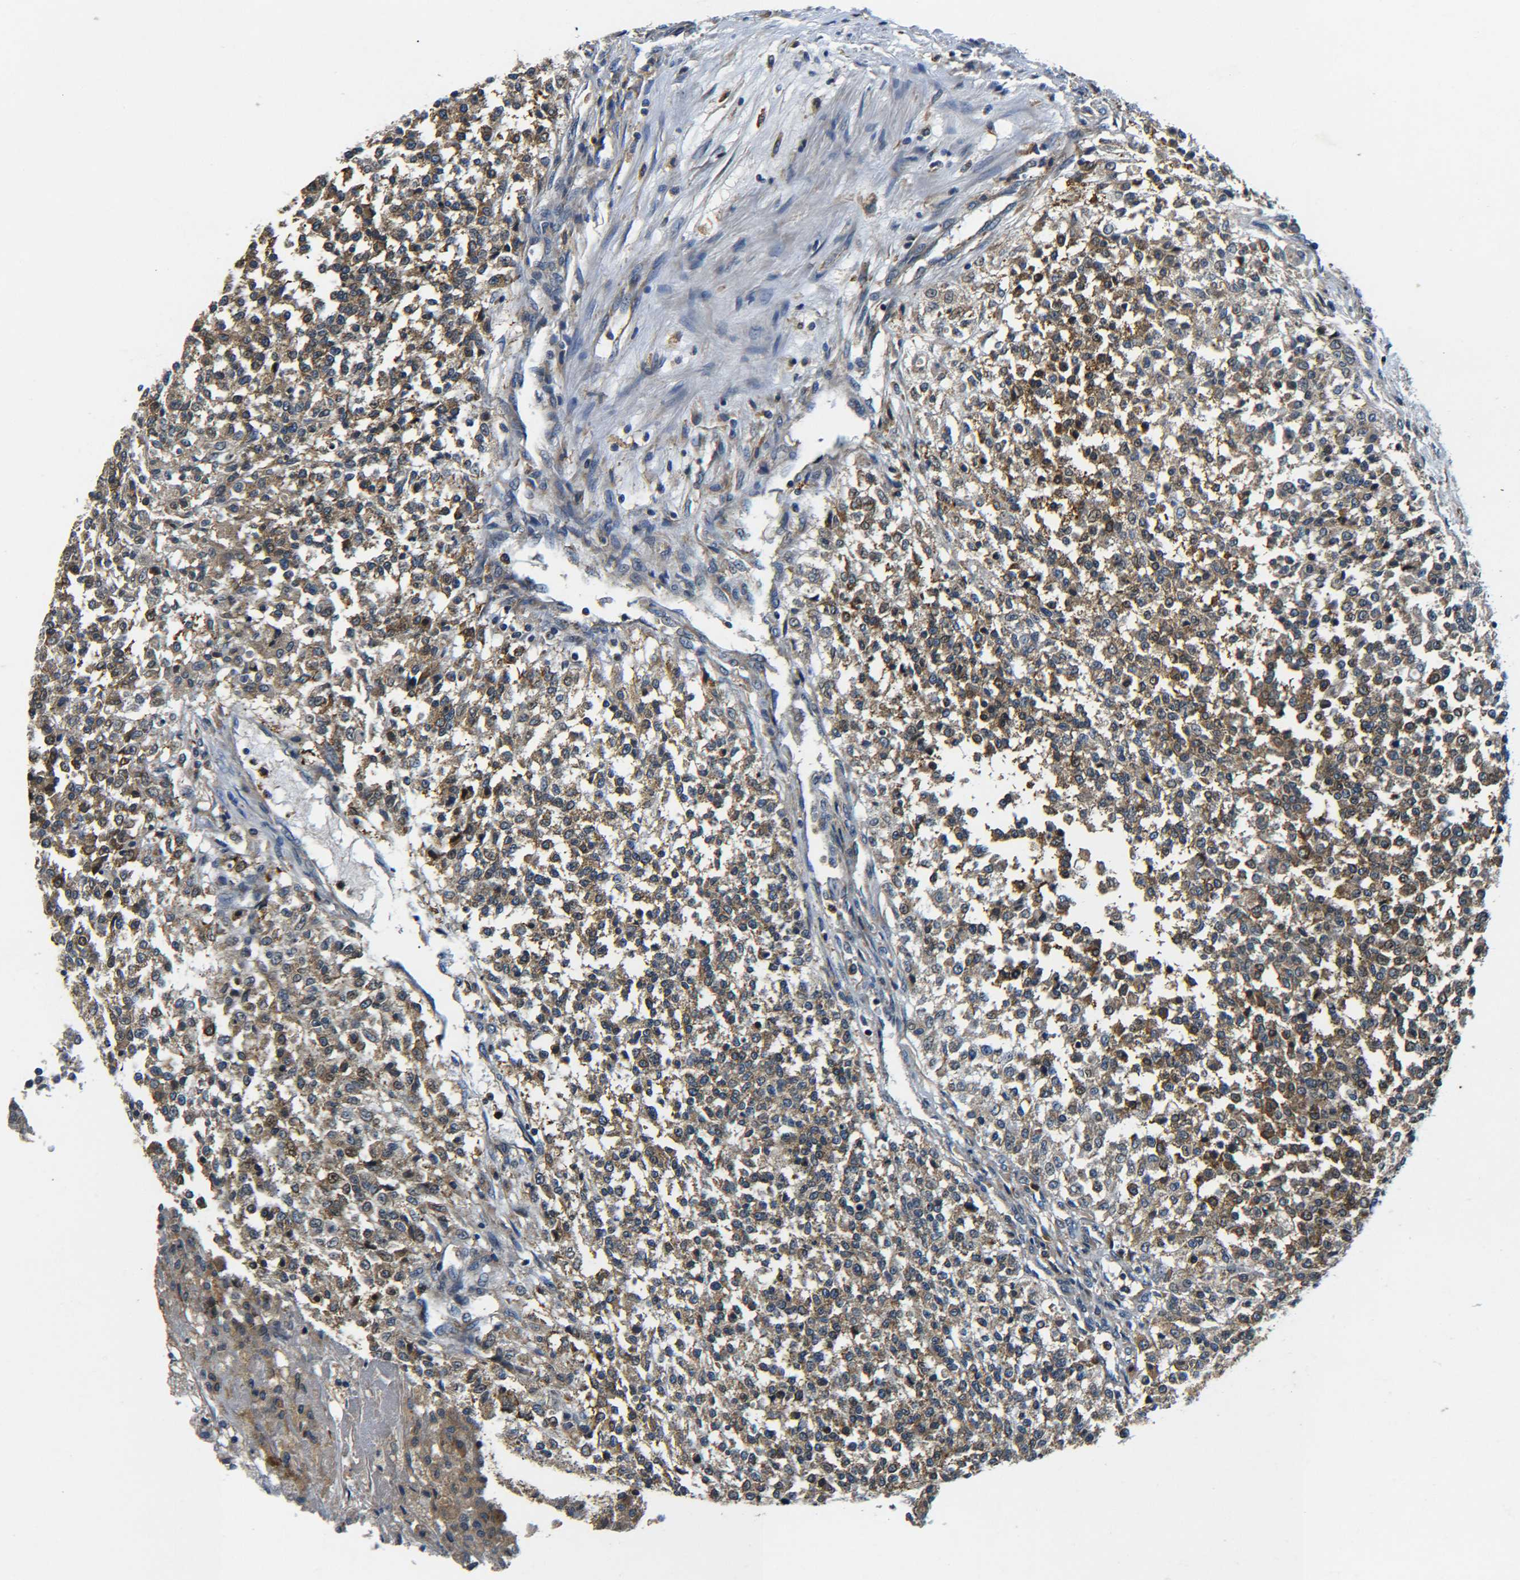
{"staining": {"intensity": "moderate", "quantity": ">75%", "location": "cytoplasmic/membranous"}, "tissue": "testis cancer", "cell_type": "Tumor cells", "image_type": "cancer", "snomed": [{"axis": "morphology", "description": "Seminoma, NOS"}, {"axis": "topography", "description": "Testis"}], "caption": "The photomicrograph demonstrates a brown stain indicating the presence of a protein in the cytoplasmic/membranous of tumor cells in seminoma (testis).", "gene": "RAB1B", "patient": {"sex": "male", "age": 59}}